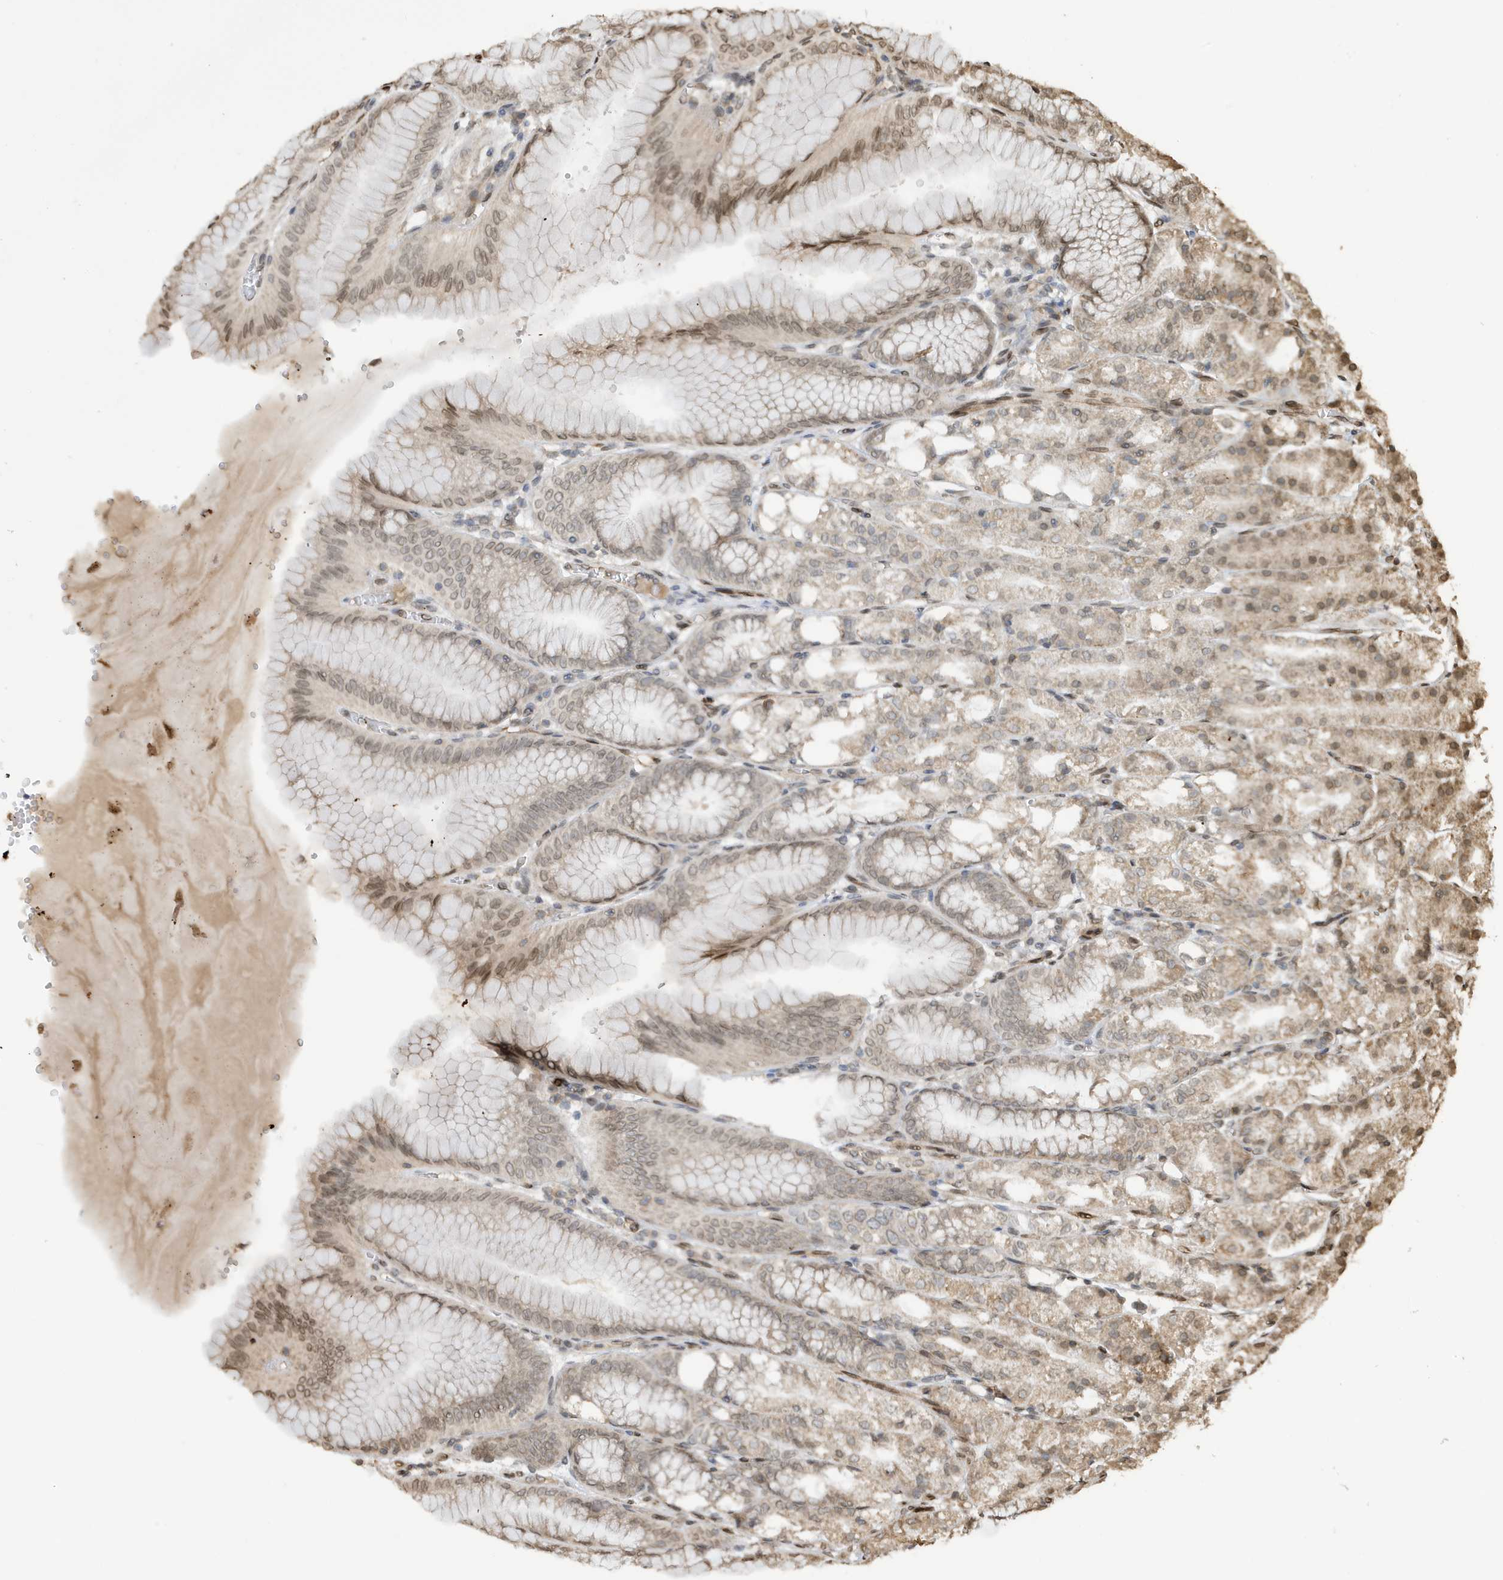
{"staining": {"intensity": "moderate", "quantity": "25%-75%", "location": "nuclear"}, "tissue": "stomach", "cell_type": "Glandular cells", "image_type": "normal", "snomed": [{"axis": "morphology", "description": "Normal tissue, NOS"}, {"axis": "topography", "description": "Stomach, lower"}], "caption": "Immunohistochemistry (IHC) photomicrograph of normal stomach: human stomach stained using immunohistochemistry (IHC) displays medium levels of moderate protein expression localized specifically in the nuclear of glandular cells, appearing as a nuclear brown color.", "gene": "DUSP18", "patient": {"sex": "male", "age": 71}}